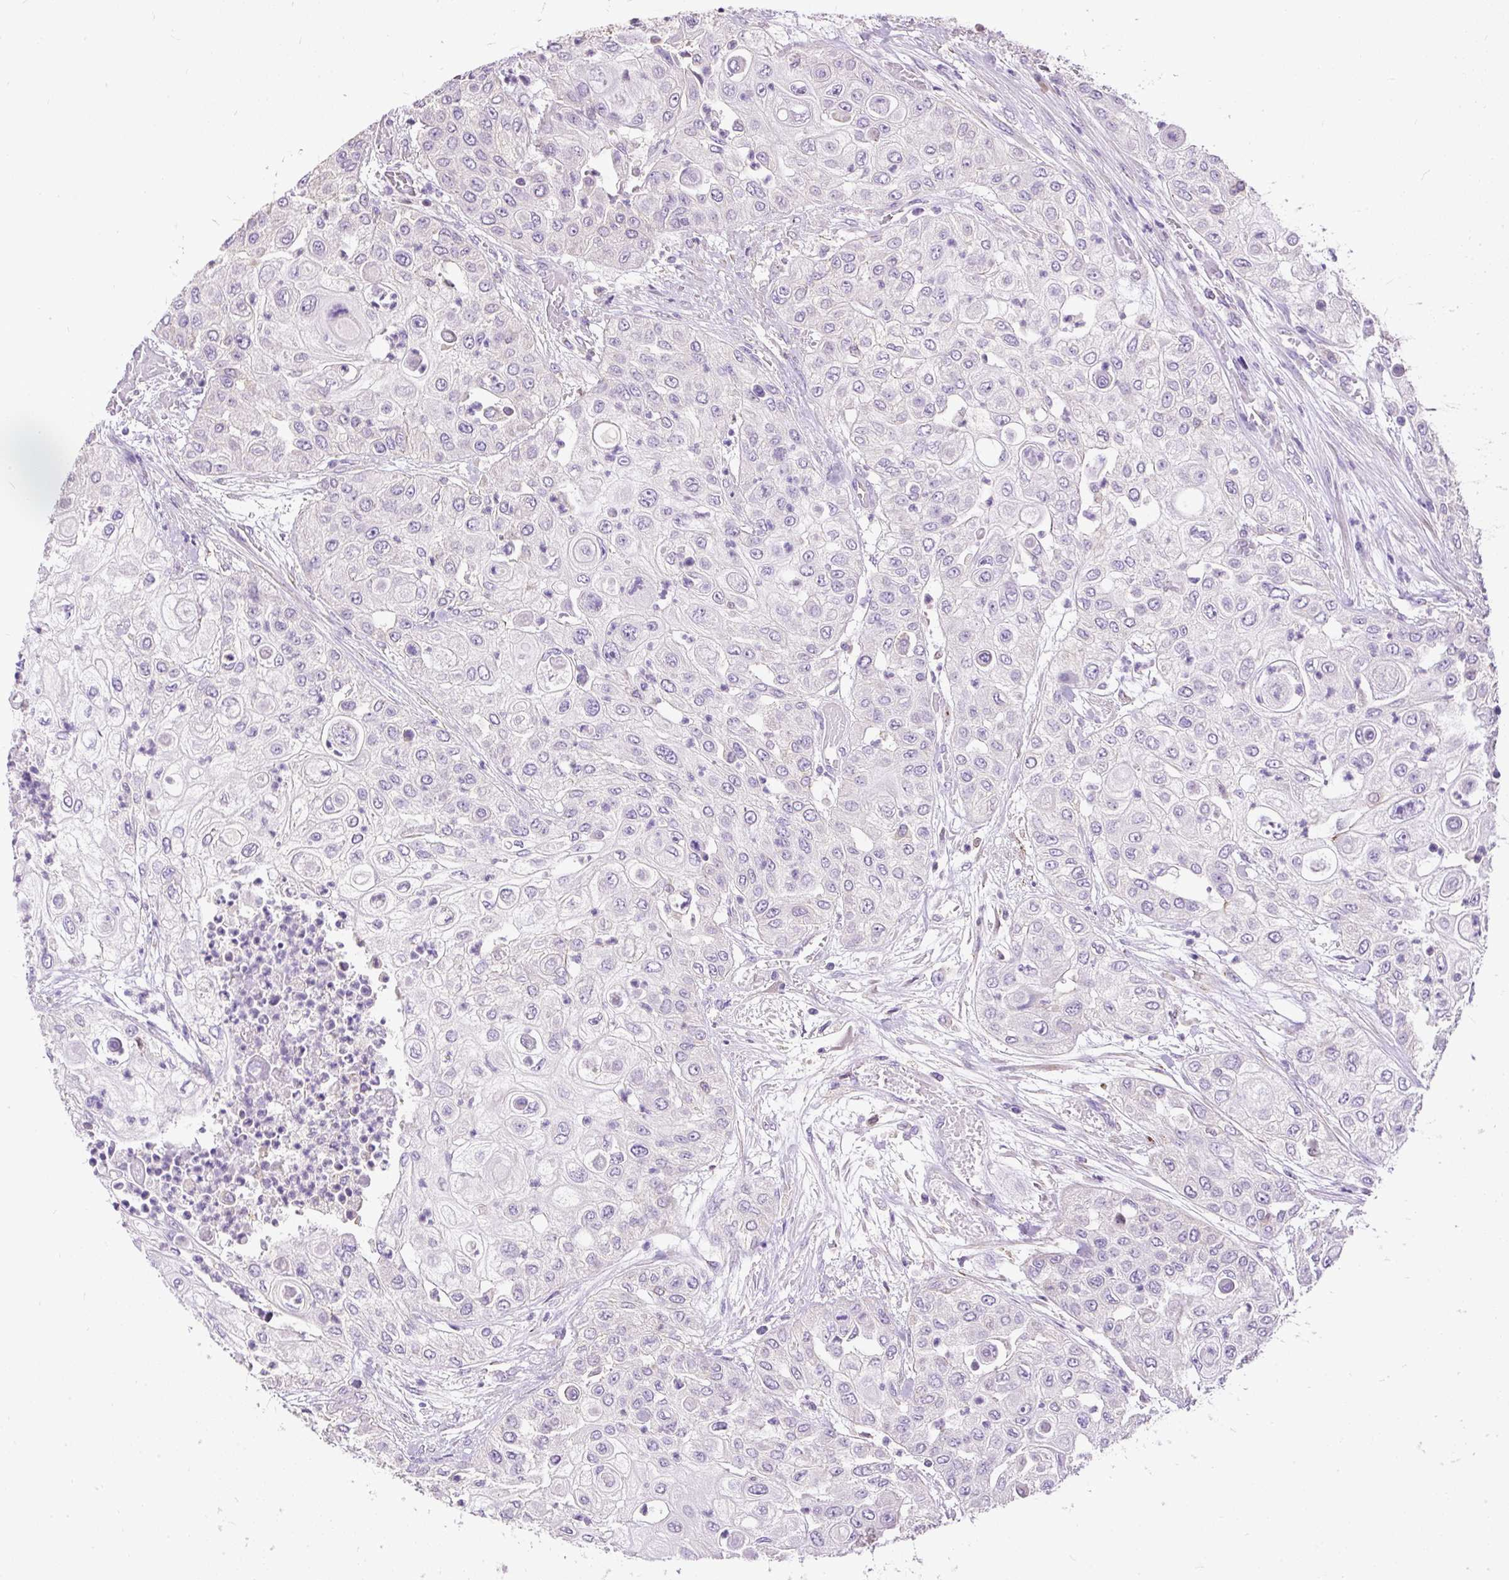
{"staining": {"intensity": "negative", "quantity": "none", "location": "none"}, "tissue": "urothelial cancer", "cell_type": "Tumor cells", "image_type": "cancer", "snomed": [{"axis": "morphology", "description": "Urothelial carcinoma, High grade"}, {"axis": "topography", "description": "Urinary bladder"}], "caption": "DAB (3,3'-diaminobenzidine) immunohistochemical staining of human urothelial cancer shows no significant positivity in tumor cells.", "gene": "GBX1", "patient": {"sex": "female", "age": 79}}